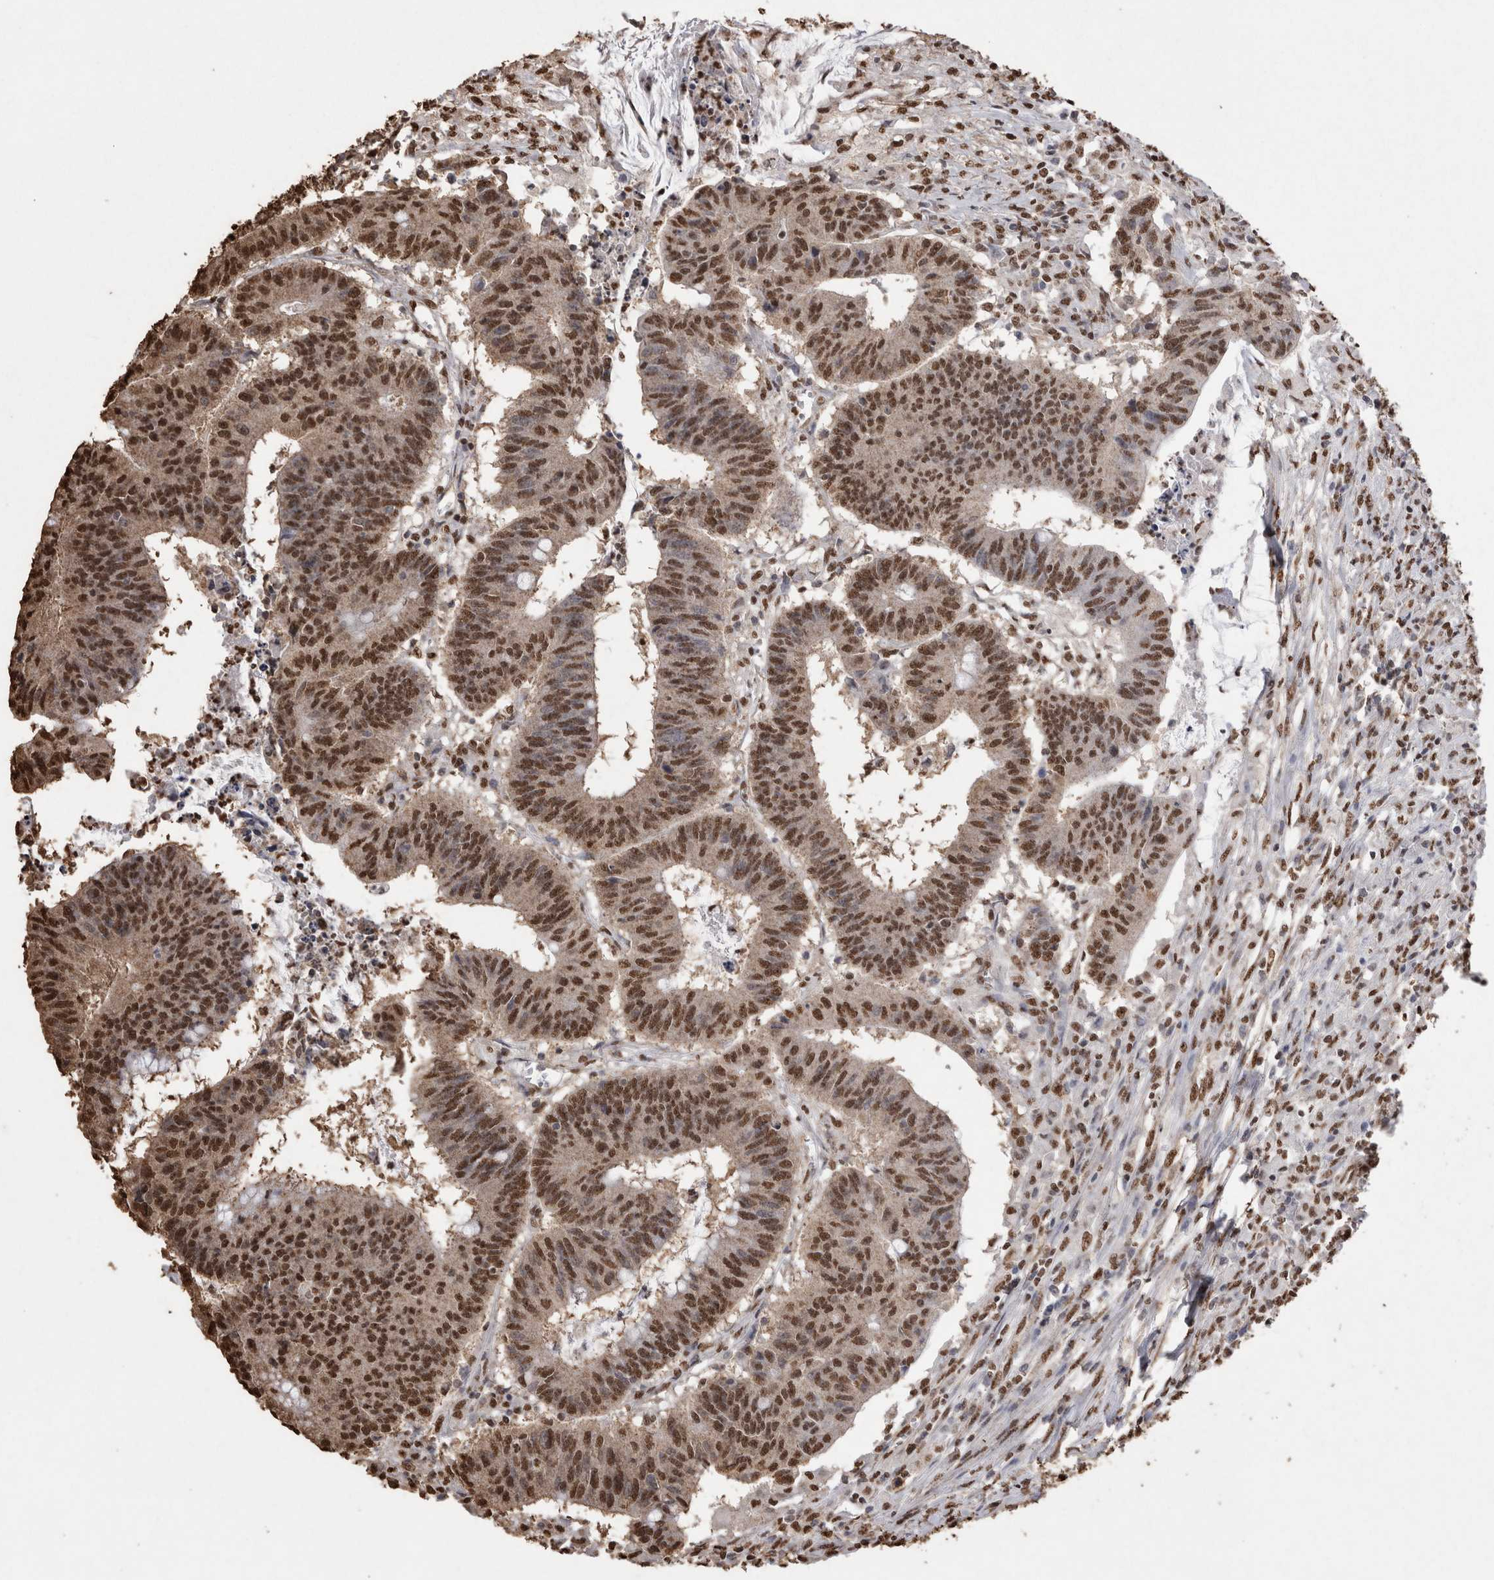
{"staining": {"intensity": "strong", "quantity": ">75%", "location": "nuclear"}, "tissue": "colorectal cancer", "cell_type": "Tumor cells", "image_type": "cancer", "snomed": [{"axis": "morphology", "description": "Adenocarcinoma, NOS"}, {"axis": "topography", "description": "Colon"}], "caption": "The immunohistochemical stain highlights strong nuclear positivity in tumor cells of colorectal cancer (adenocarcinoma) tissue.", "gene": "NTHL1", "patient": {"sex": "male", "age": 45}}